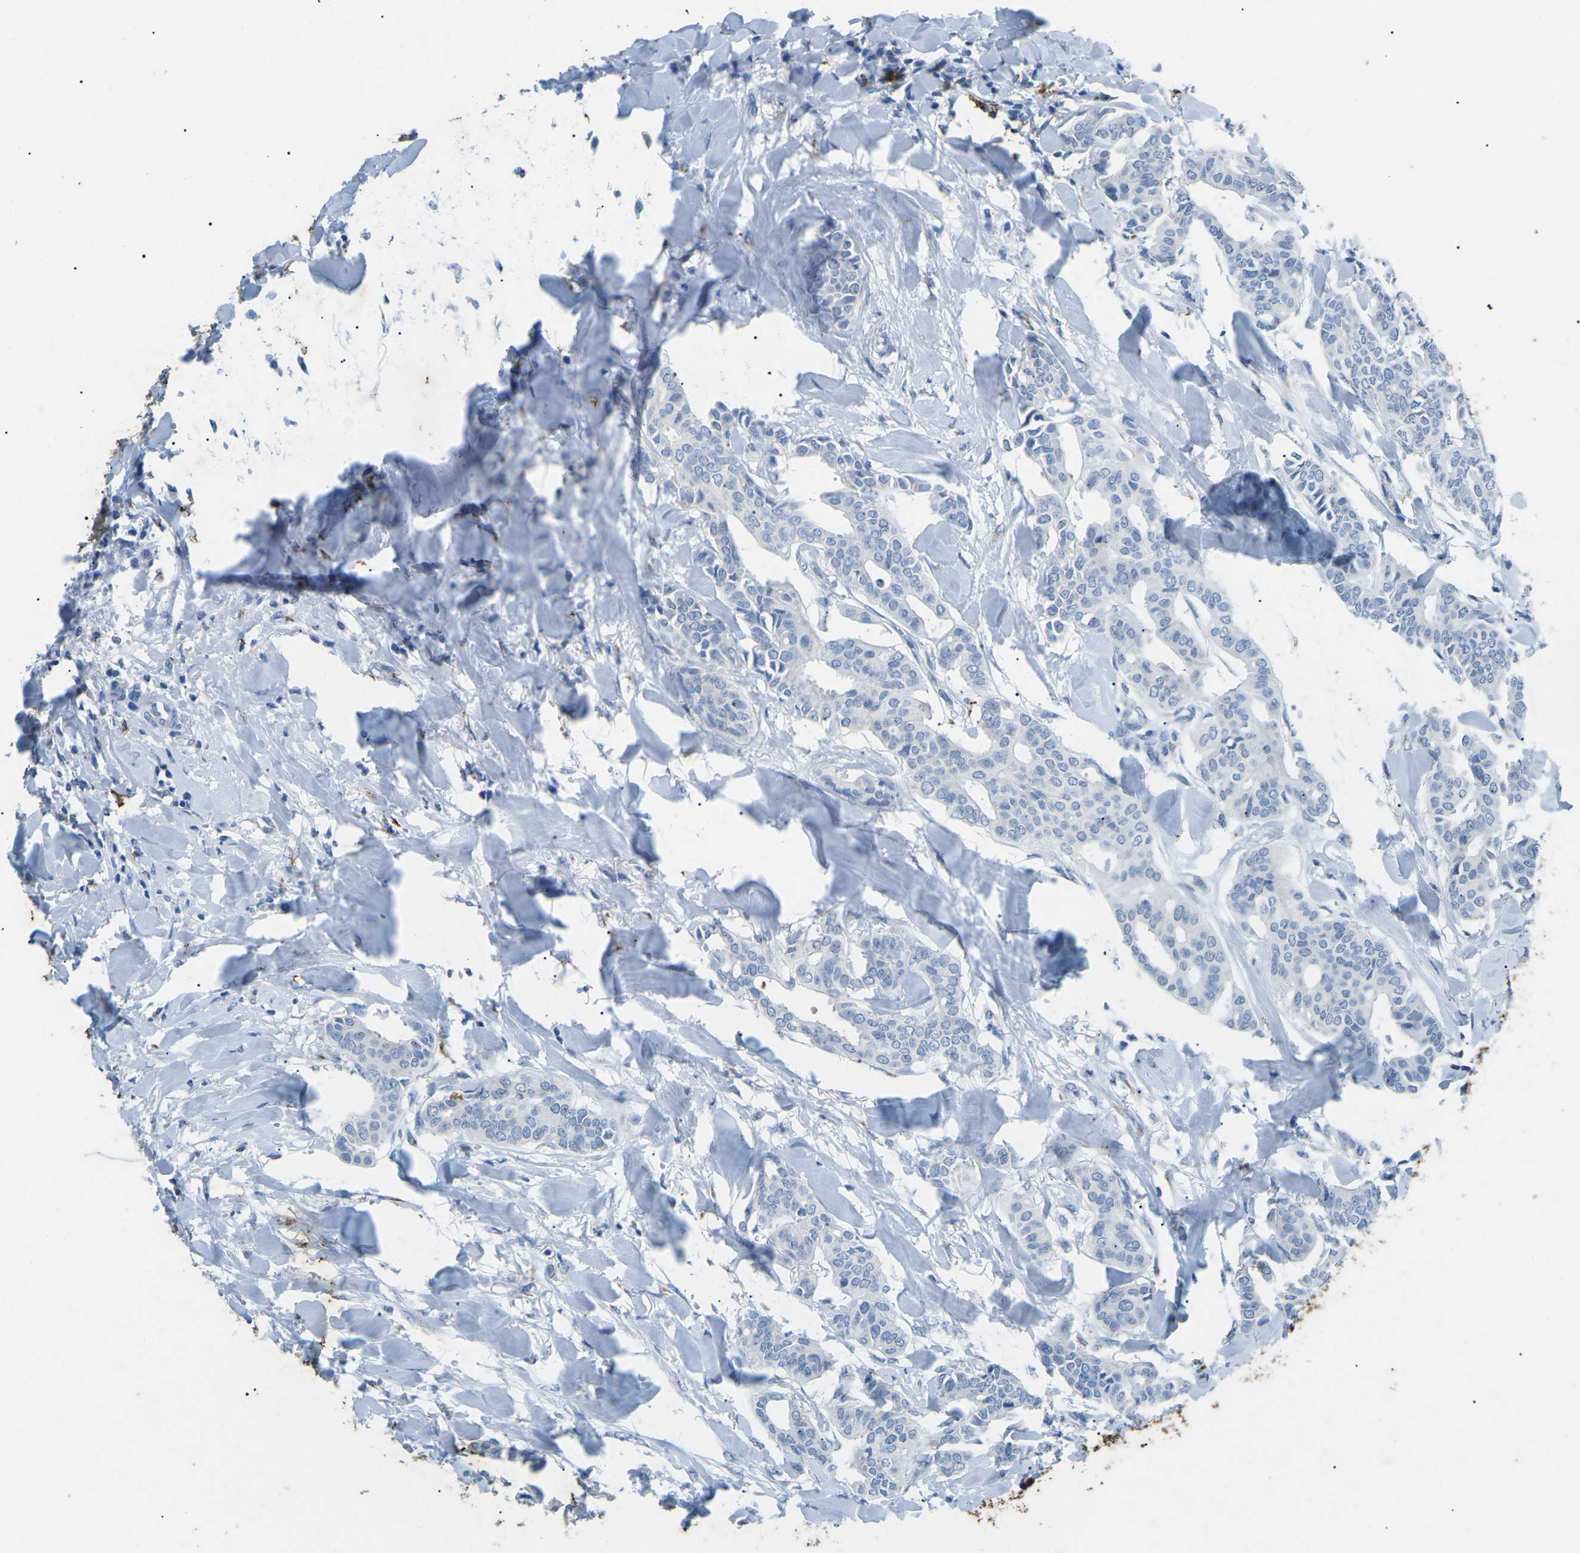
{"staining": {"intensity": "negative", "quantity": "none", "location": "none"}, "tissue": "head and neck cancer", "cell_type": "Tumor cells", "image_type": "cancer", "snomed": [{"axis": "morphology", "description": "Adenocarcinoma, NOS"}, {"axis": "topography", "description": "Salivary gland"}, {"axis": "topography", "description": "Head-Neck"}], "caption": "Immunohistochemistry photomicrograph of neoplastic tissue: head and neck cancer (adenocarcinoma) stained with DAB (3,3'-diaminobenzidine) exhibits no significant protein expression in tumor cells.", "gene": "CTAGE1", "patient": {"sex": "female", "age": 59}}